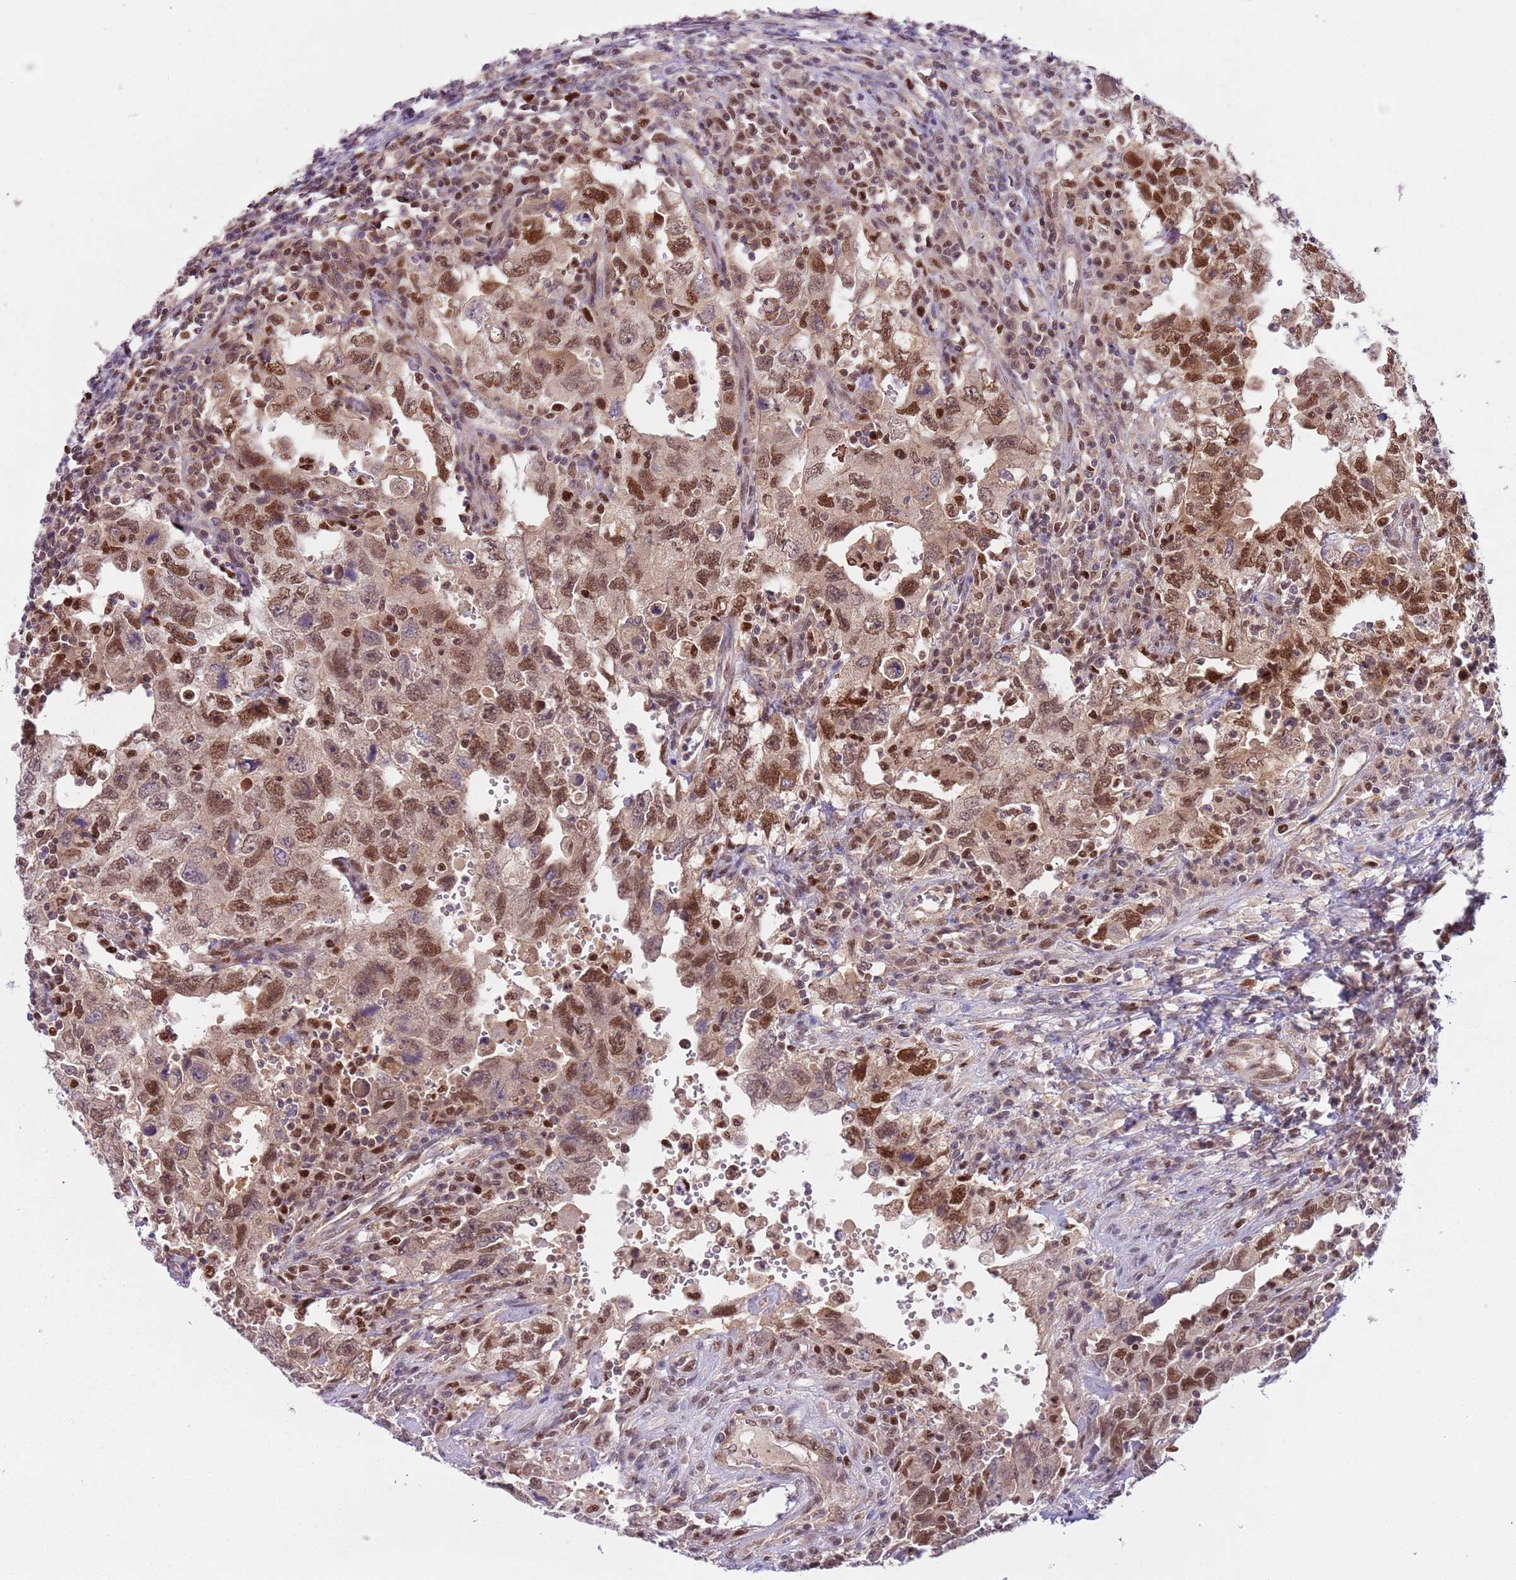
{"staining": {"intensity": "moderate", "quantity": ">75%", "location": "nuclear"}, "tissue": "testis cancer", "cell_type": "Tumor cells", "image_type": "cancer", "snomed": [{"axis": "morphology", "description": "Carcinoma, Embryonal, NOS"}, {"axis": "topography", "description": "Testis"}], "caption": "This micrograph displays immunohistochemistry staining of human testis cancer (embryonal carcinoma), with medium moderate nuclear expression in about >75% of tumor cells.", "gene": "RMND5B", "patient": {"sex": "male", "age": 26}}